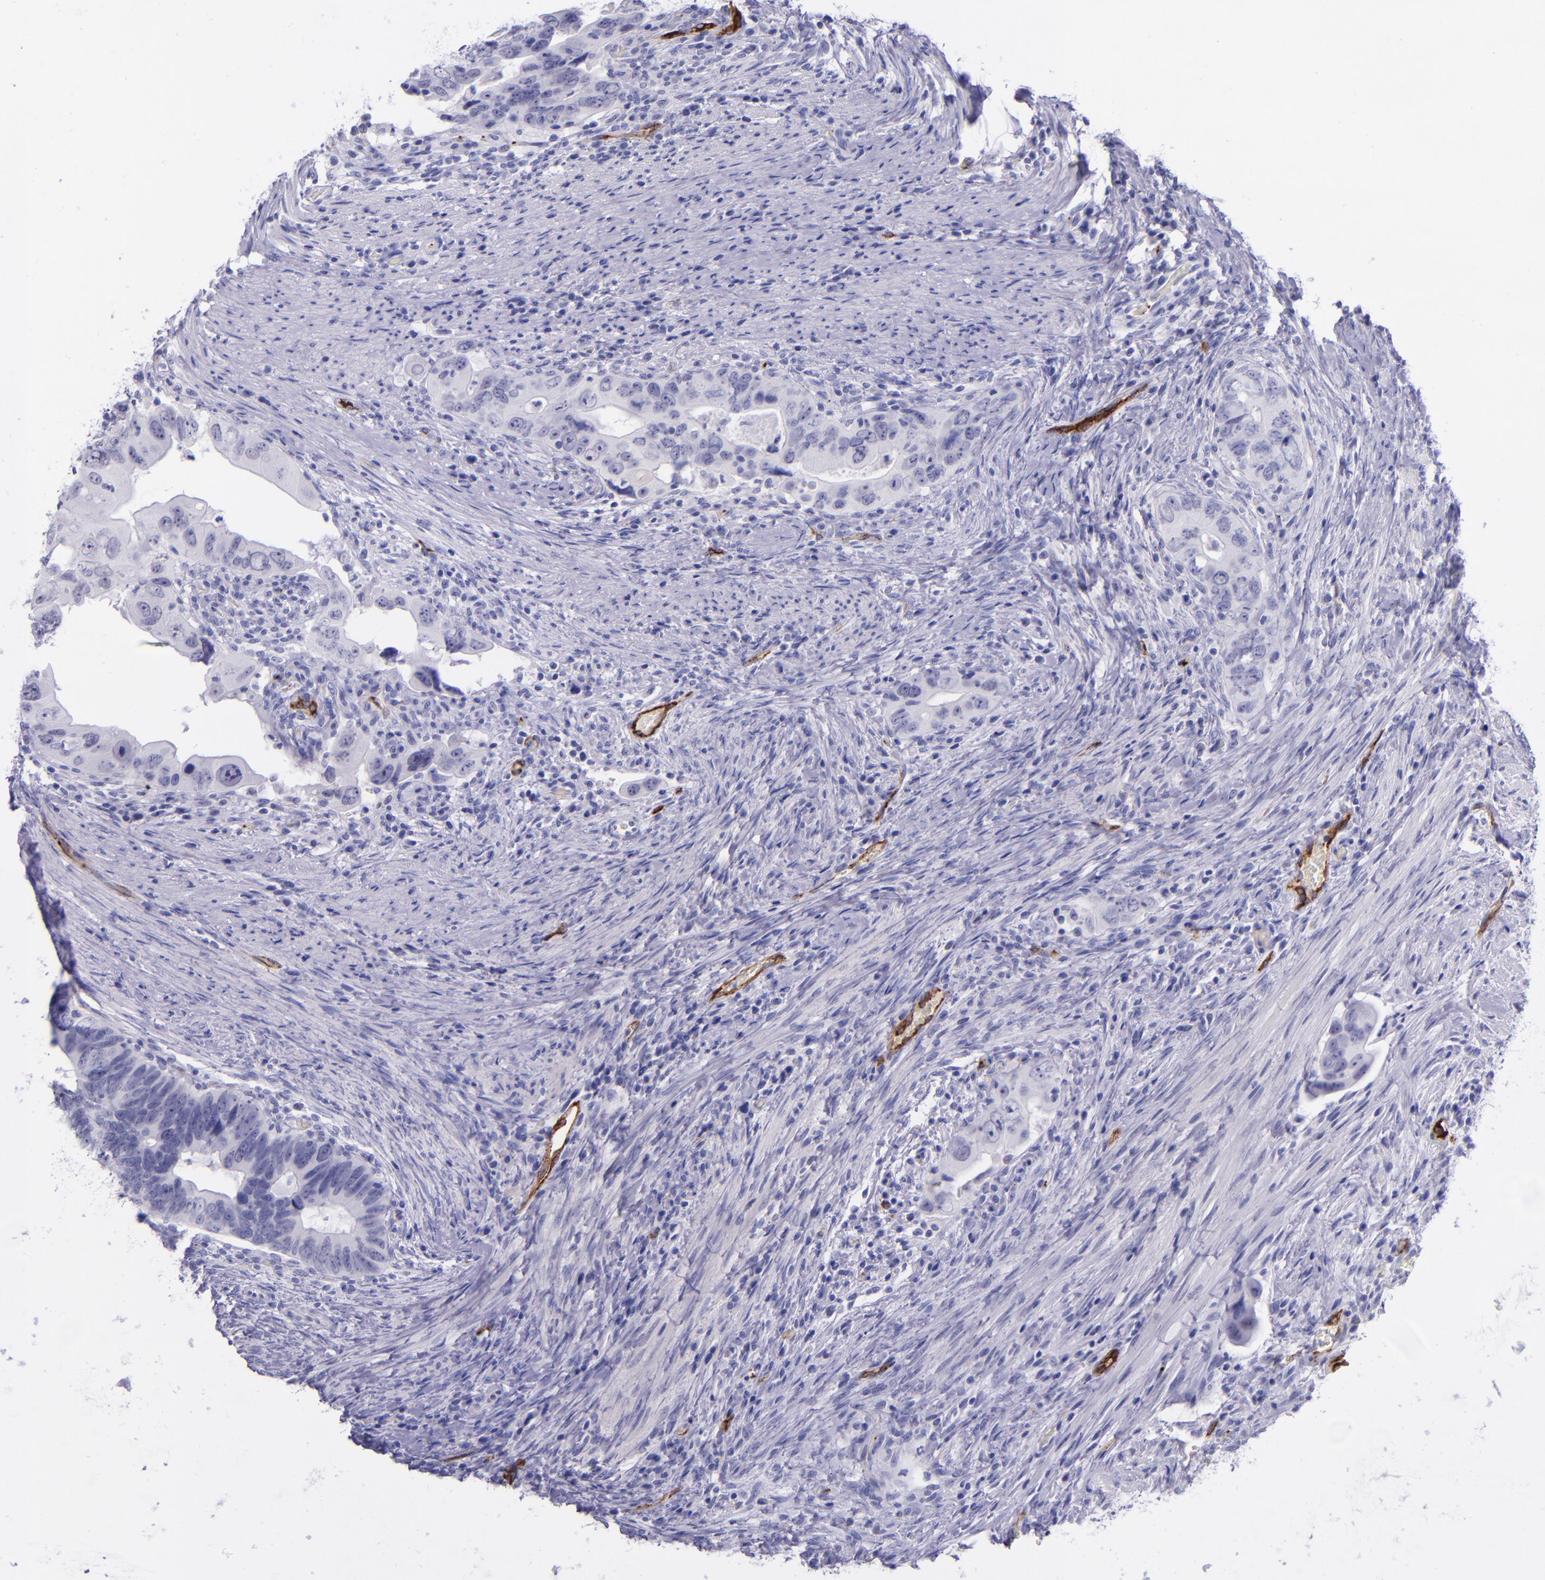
{"staining": {"intensity": "negative", "quantity": "none", "location": "none"}, "tissue": "colorectal cancer", "cell_type": "Tumor cells", "image_type": "cancer", "snomed": [{"axis": "morphology", "description": "Adenocarcinoma, NOS"}, {"axis": "topography", "description": "Rectum"}], "caption": "Immunohistochemical staining of human colorectal adenocarcinoma exhibits no significant positivity in tumor cells. The staining was performed using DAB (3,3'-diaminobenzidine) to visualize the protein expression in brown, while the nuclei were stained in blue with hematoxylin (Magnification: 20x).", "gene": "SELE", "patient": {"sex": "male", "age": 53}}